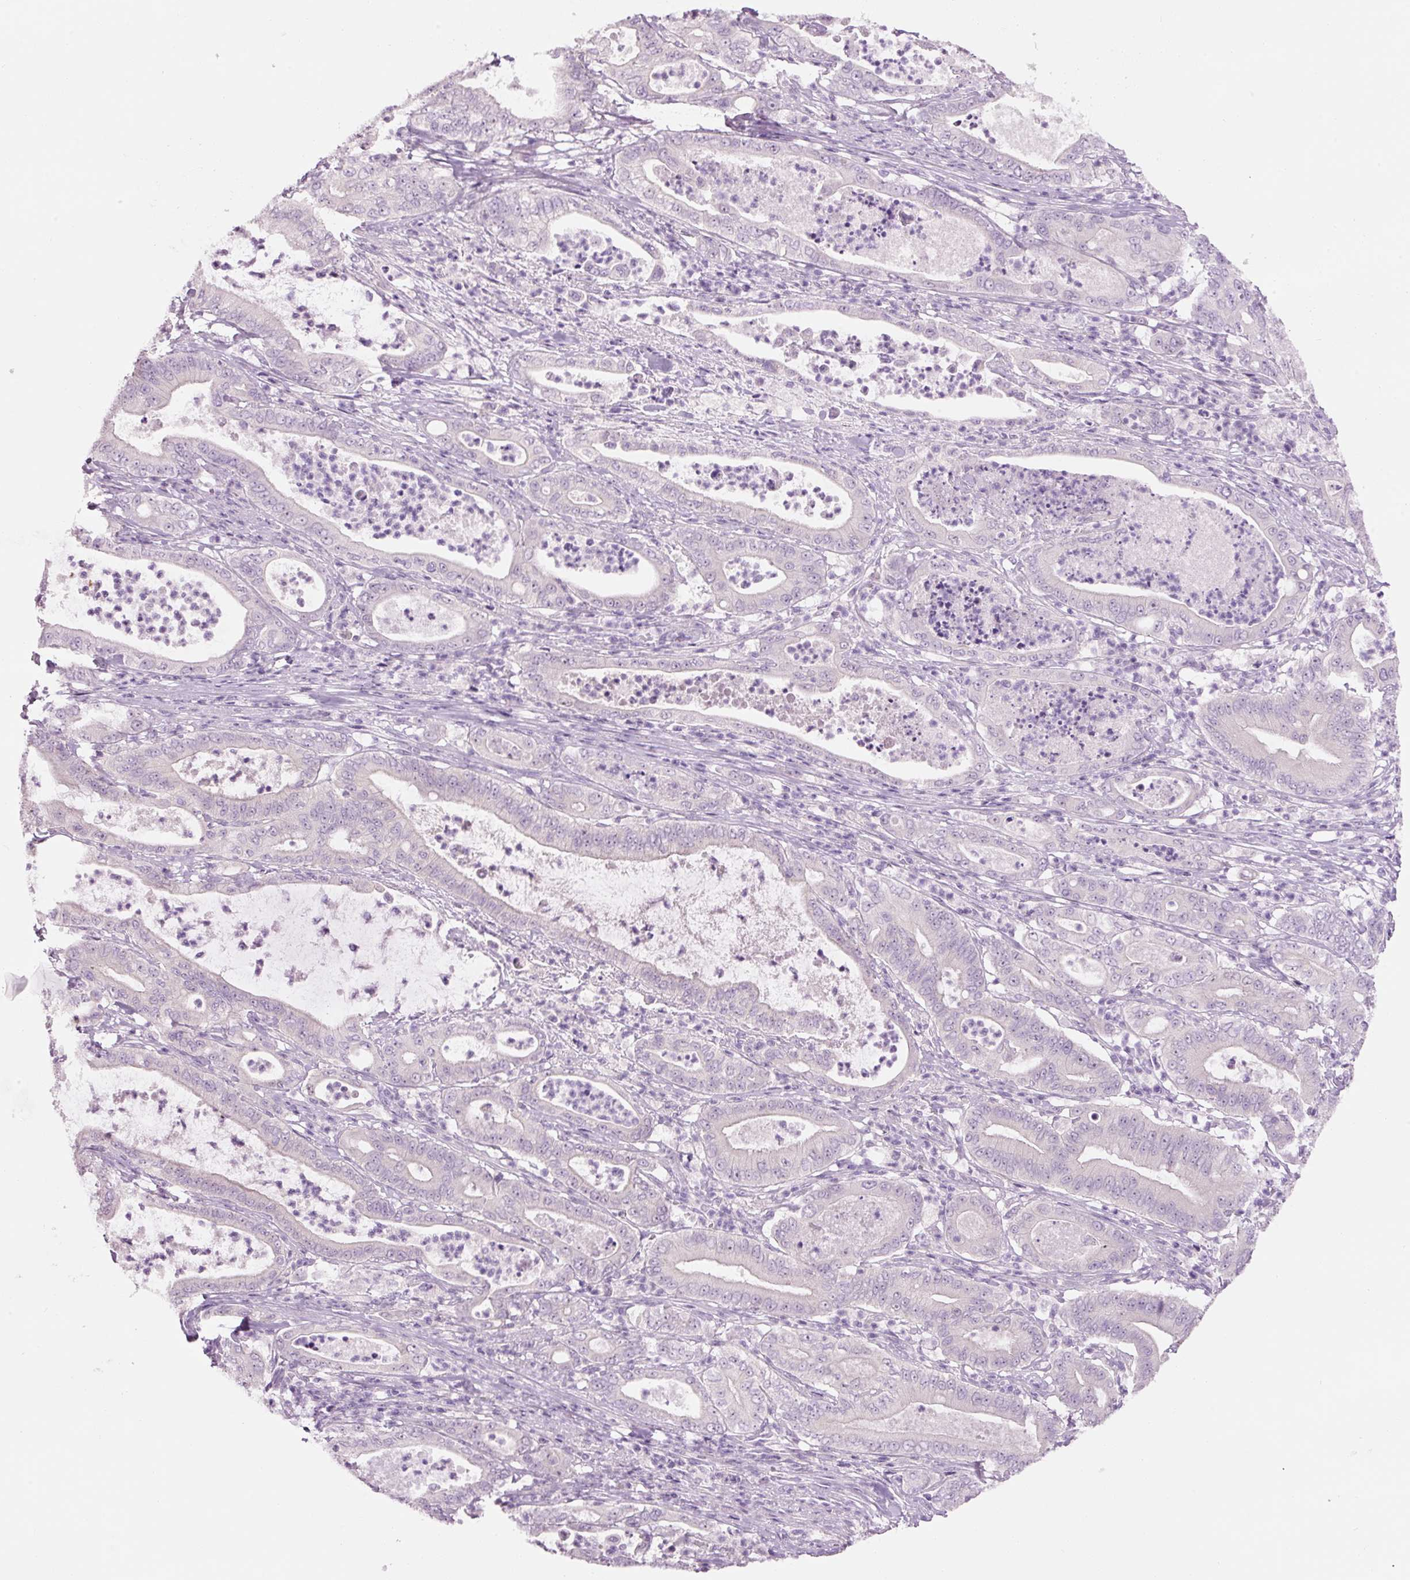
{"staining": {"intensity": "negative", "quantity": "none", "location": "none"}, "tissue": "pancreatic cancer", "cell_type": "Tumor cells", "image_type": "cancer", "snomed": [{"axis": "morphology", "description": "Adenocarcinoma, NOS"}, {"axis": "topography", "description": "Pancreas"}], "caption": "Immunohistochemistry image of adenocarcinoma (pancreatic) stained for a protein (brown), which demonstrates no expression in tumor cells.", "gene": "GCG", "patient": {"sex": "male", "age": 71}}